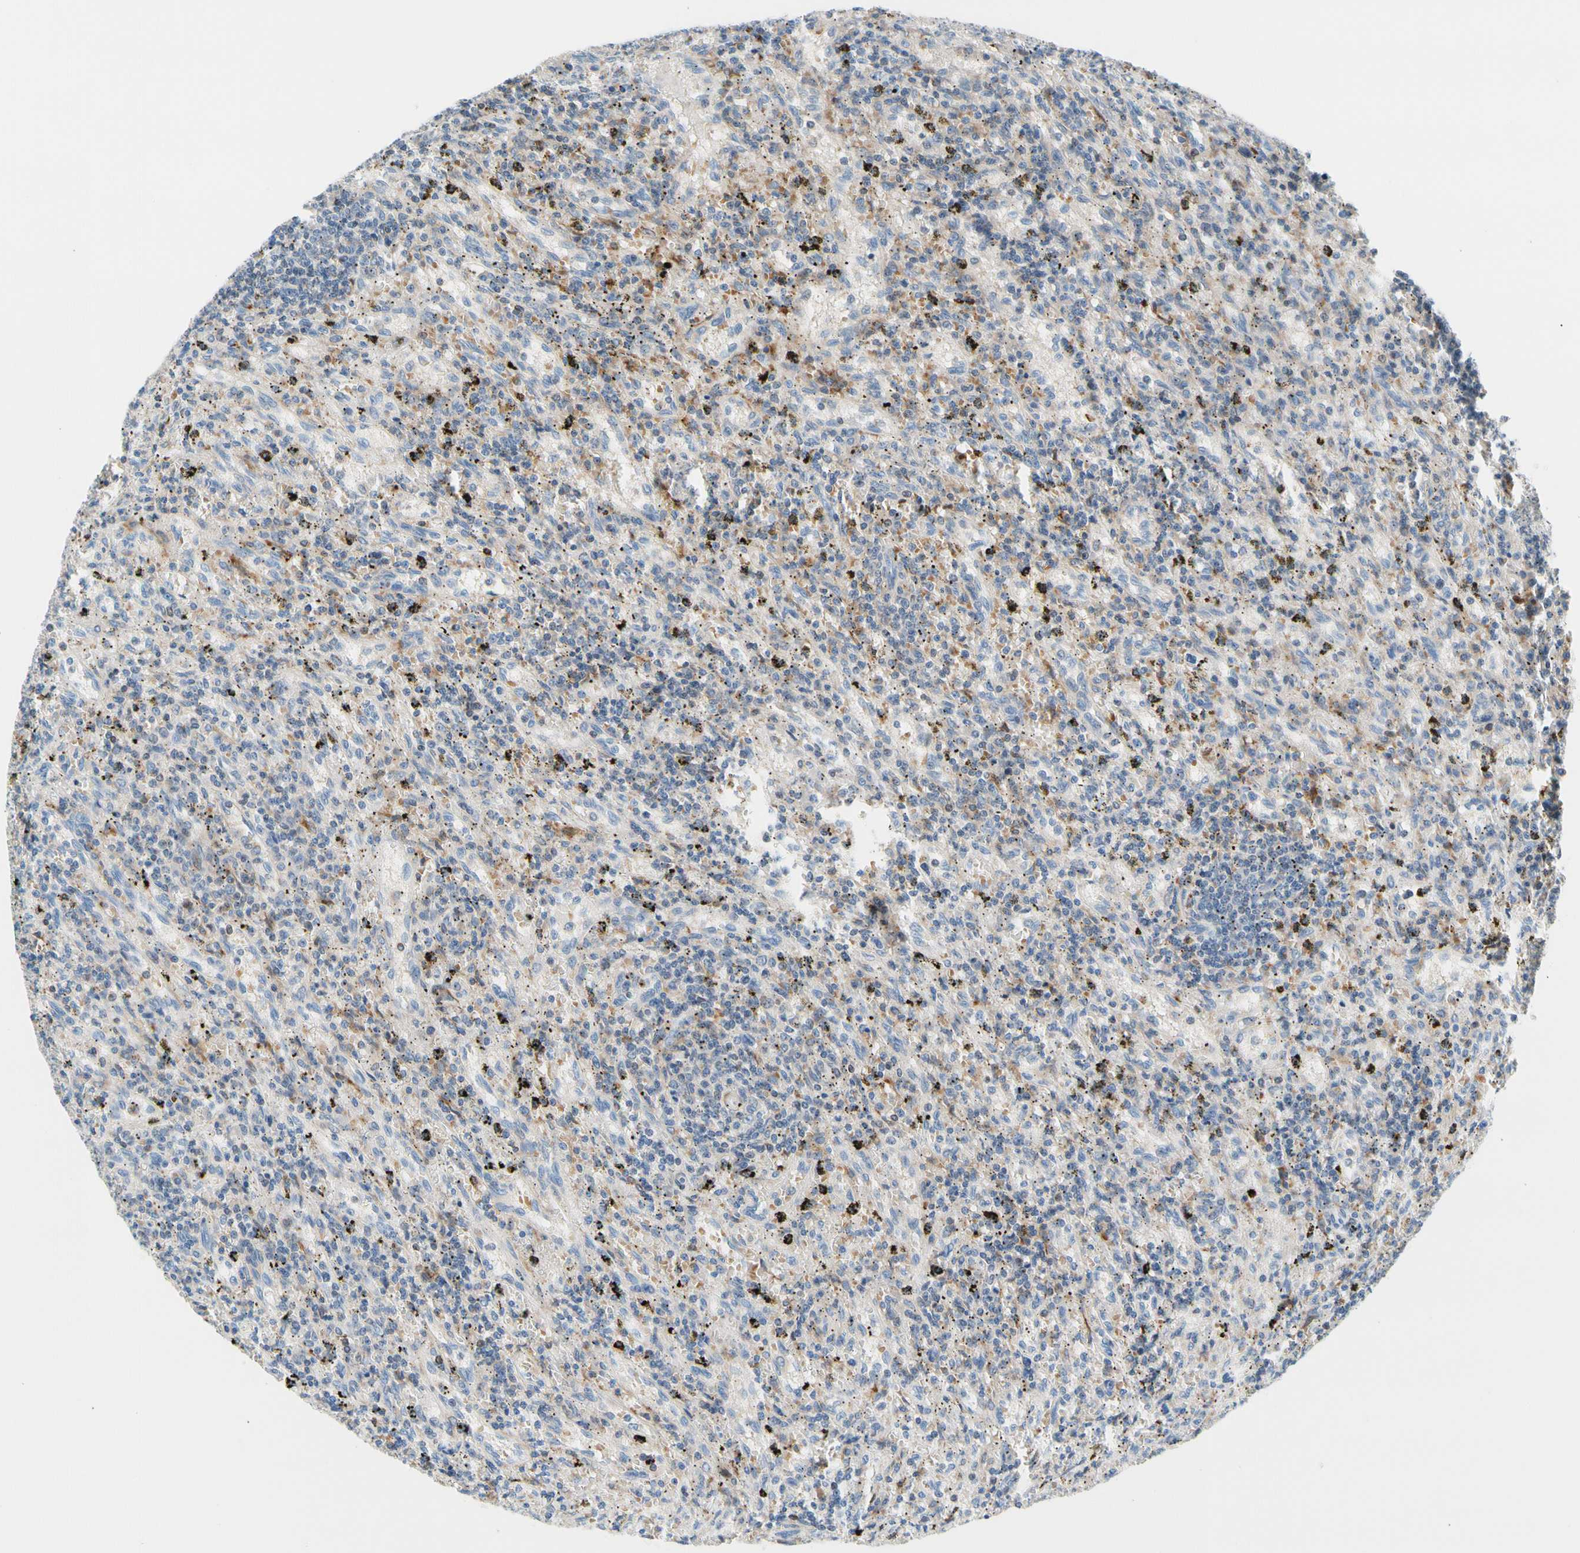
{"staining": {"intensity": "negative", "quantity": "none", "location": "none"}, "tissue": "lymphoma", "cell_type": "Tumor cells", "image_type": "cancer", "snomed": [{"axis": "morphology", "description": "Malignant lymphoma, non-Hodgkin's type, Low grade"}, {"axis": "topography", "description": "Spleen"}], "caption": "Tumor cells show no significant positivity in malignant lymphoma, non-Hodgkin's type (low-grade). Nuclei are stained in blue.", "gene": "MAP3K3", "patient": {"sex": "male", "age": 76}}